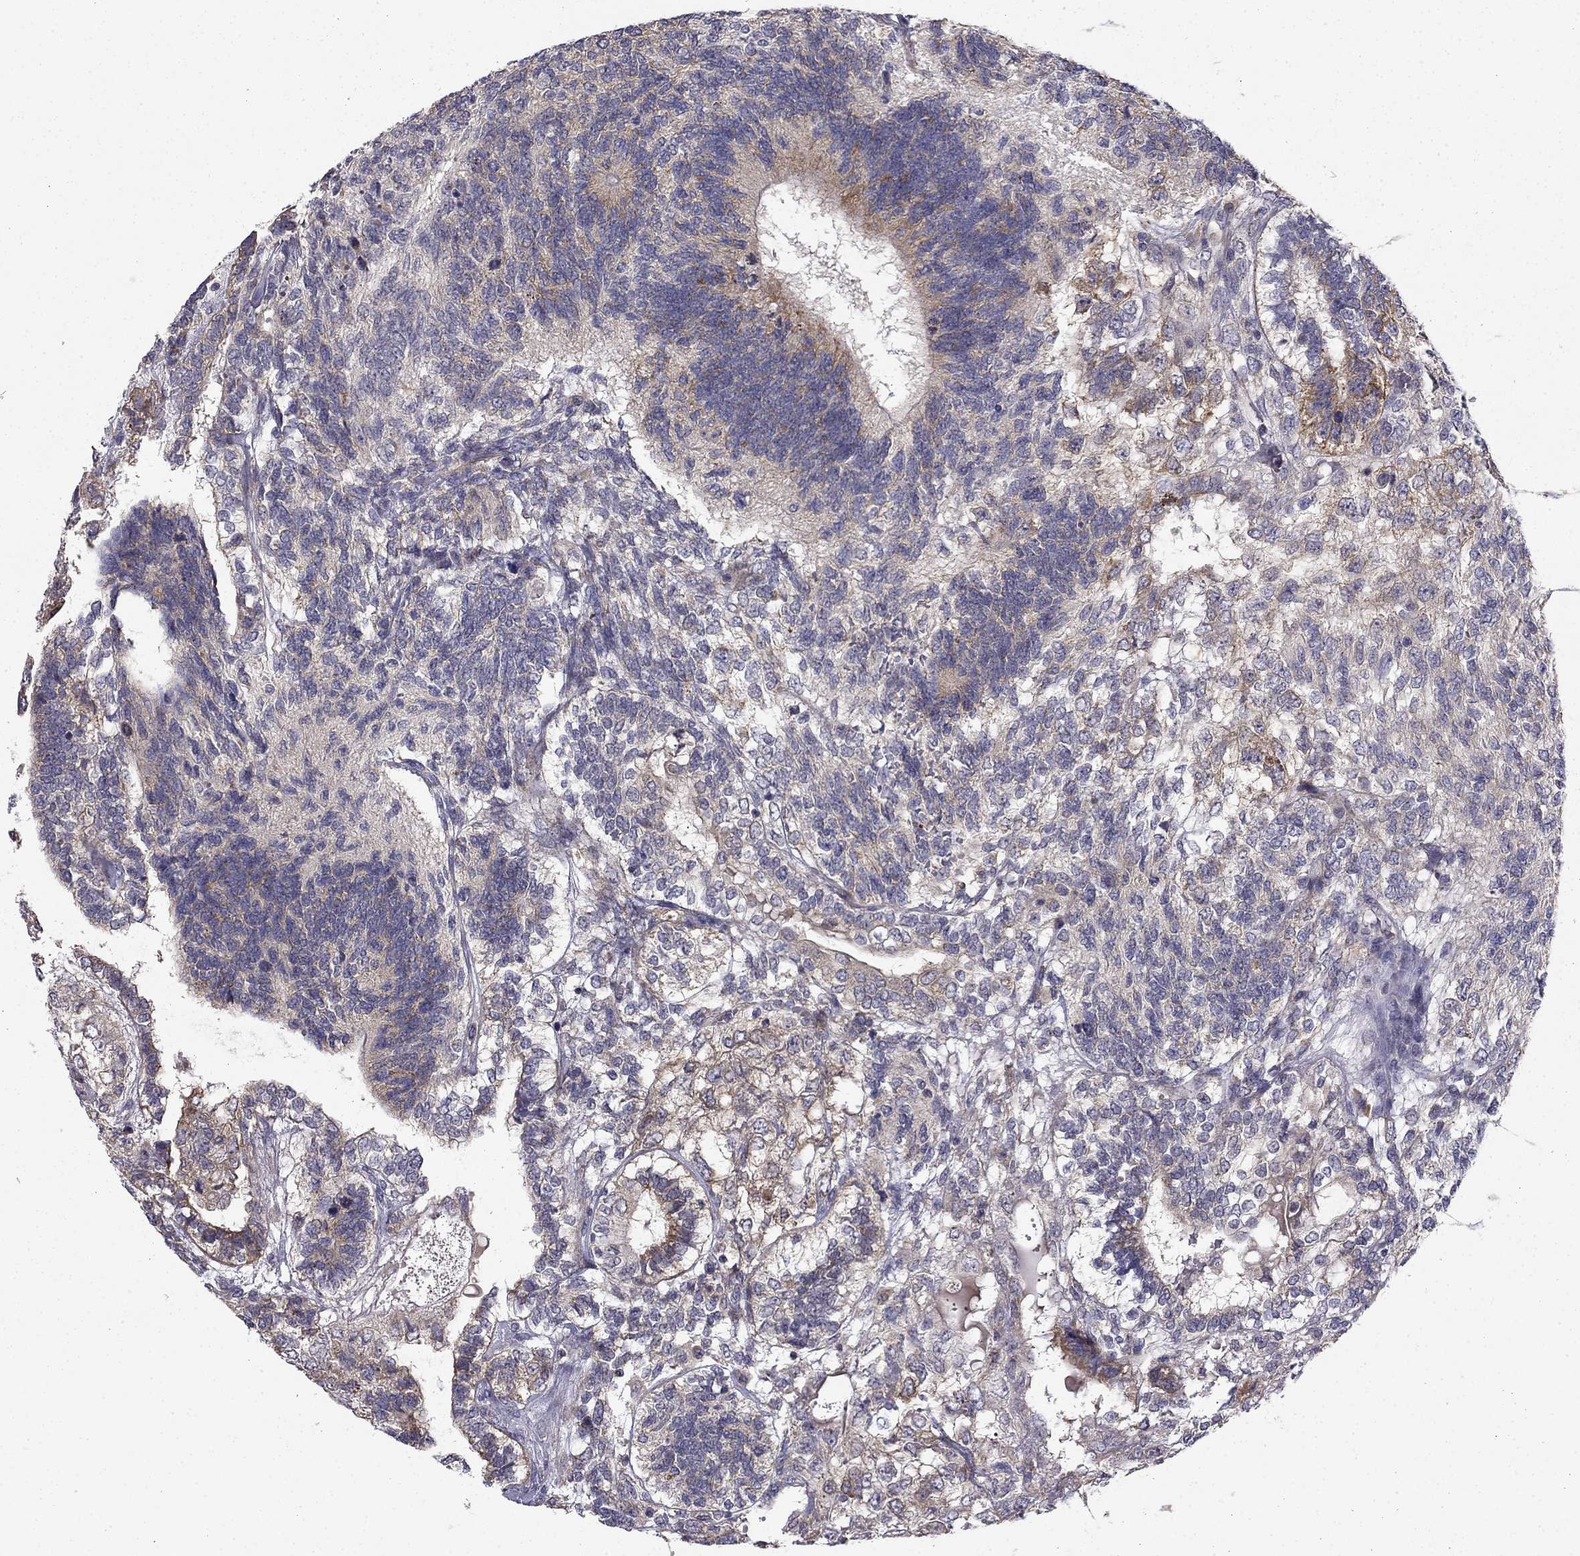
{"staining": {"intensity": "moderate", "quantity": "<25%", "location": "cytoplasmic/membranous"}, "tissue": "testis cancer", "cell_type": "Tumor cells", "image_type": "cancer", "snomed": [{"axis": "morphology", "description": "Seminoma, NOS"}, {"axis": "morphology", "description": "Carcinoma, Embryonal, NOS"}, {"axis": "topography", "description": "Testis"}], "caption": "Immunohistochemical staining of testis seminoma displays low levels of moderate cytoplasmic/membranous protein positivity in about <25% of tumor cells. Nuclei are stained in blue.", "gene": "STXBP5", "patient": {"sex": "male", "age": 41}}